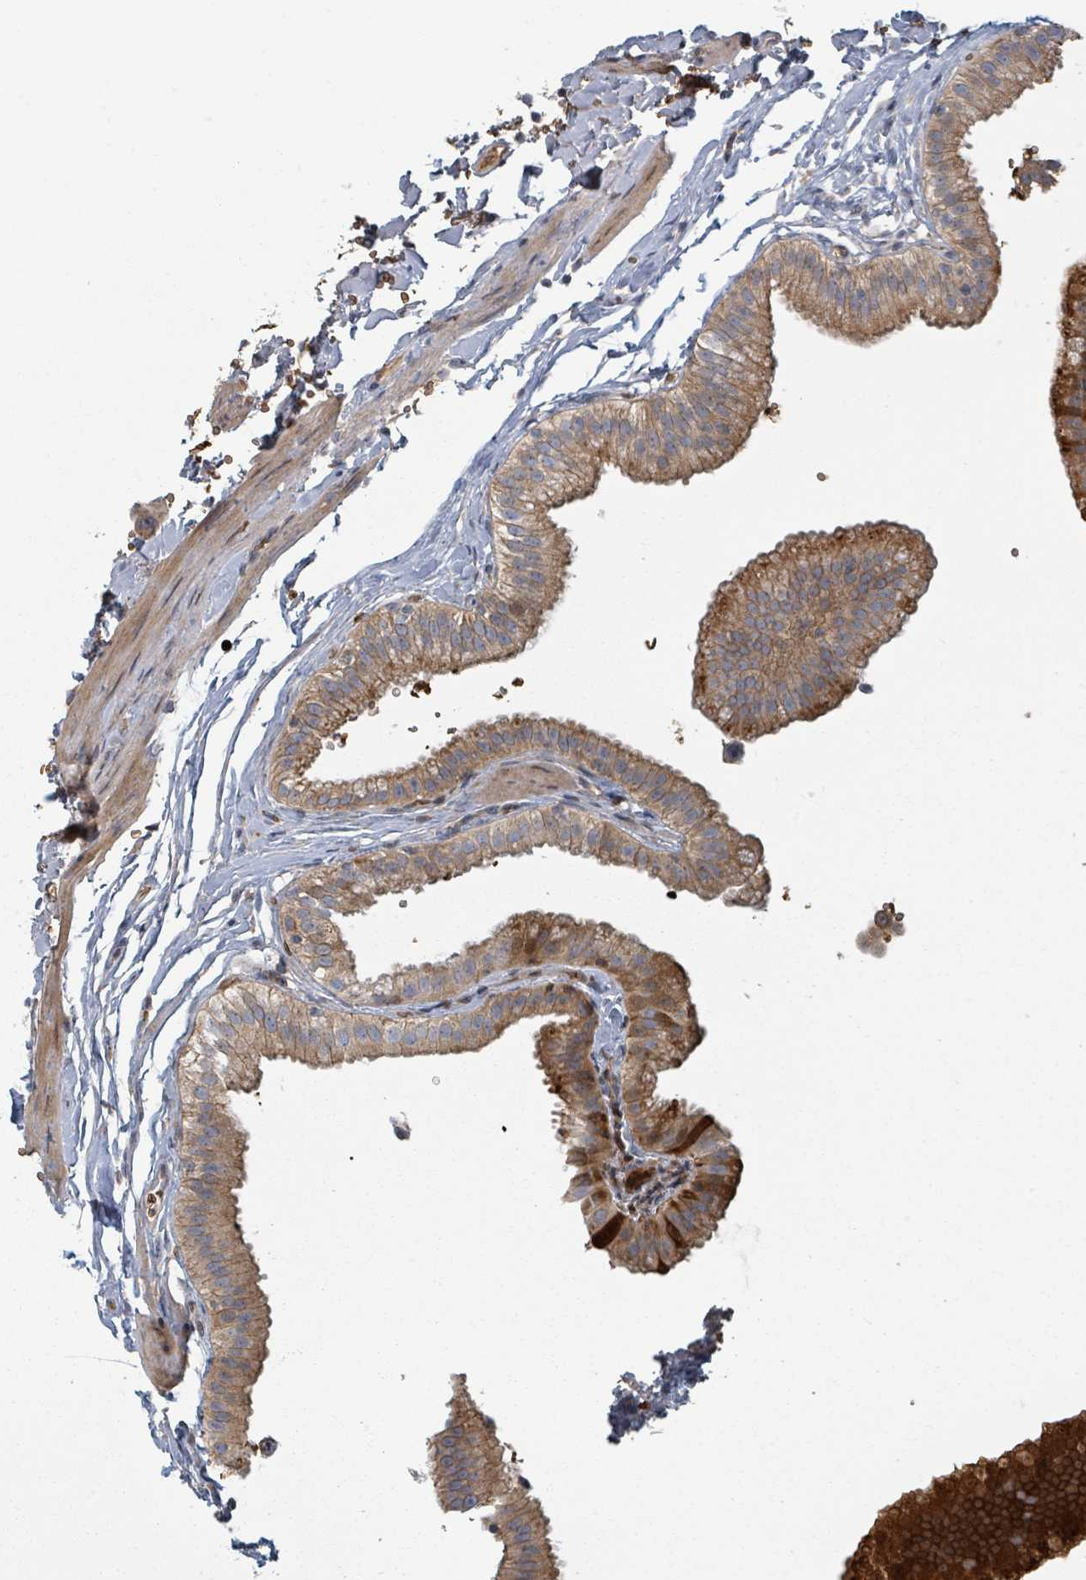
{"staining": {"intensity": "strong", "quantity": "<25%", "location": "cytoplasmic/membranous"}, "tissue": "gallbladder", "cell_type": "Glandular cells", "image_type": "normal", "snomed": [{"axis": "morphology", "description": "Normal tissue, NOS"}, {"axis": "topography", "description": "Gallbladder"}], "caption": "This is a photomicrograph of immunohistochemistry staining of benign gallbladder, which shows strong expression in the cytoplasmic/membranous of glandular cells.", "gene": "TRPC4AP", "patient": {"sex": "female", "age": 61}}